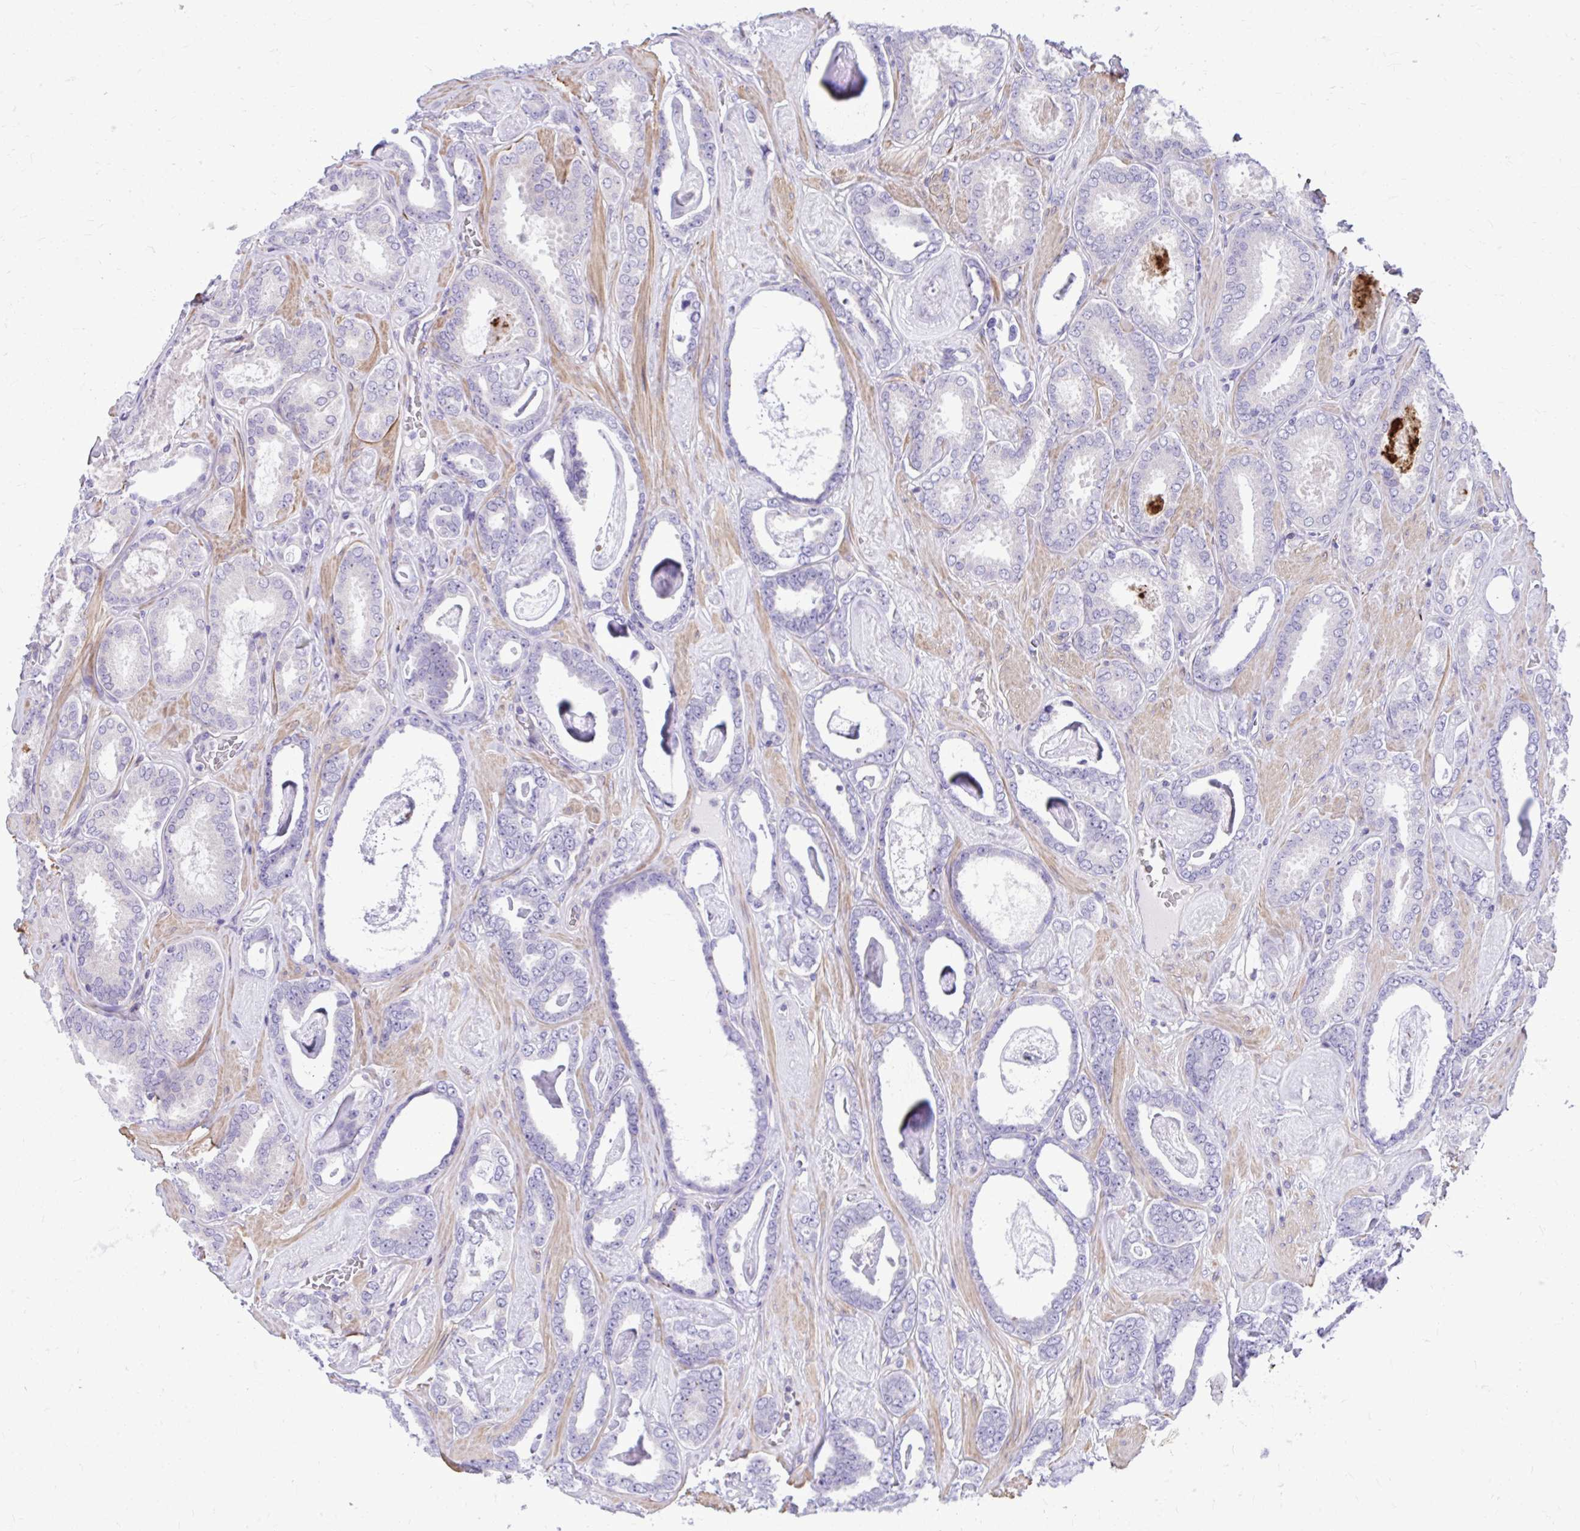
{"staining": {"intensity": "negative", "quantity": "none", "location": "none"}, "tissue": "prostate cancer", "cell_type": "Tumor cells", "image_type": "cancer", "snomed": [{"axis": "morphology", "description": "Adenocarcinoma, High grade"}, {"axis": "topography", "description": "Prostate"}], "caption": "A high-resolution micrograph shows immunohistochemistry (IHC) staining of prostate cancer (high-grade adenocarcinoma), which displays no significant positivity in tumor cells.", "gene": "GRK4", "patient": {"sex": "male", "age": 63}}